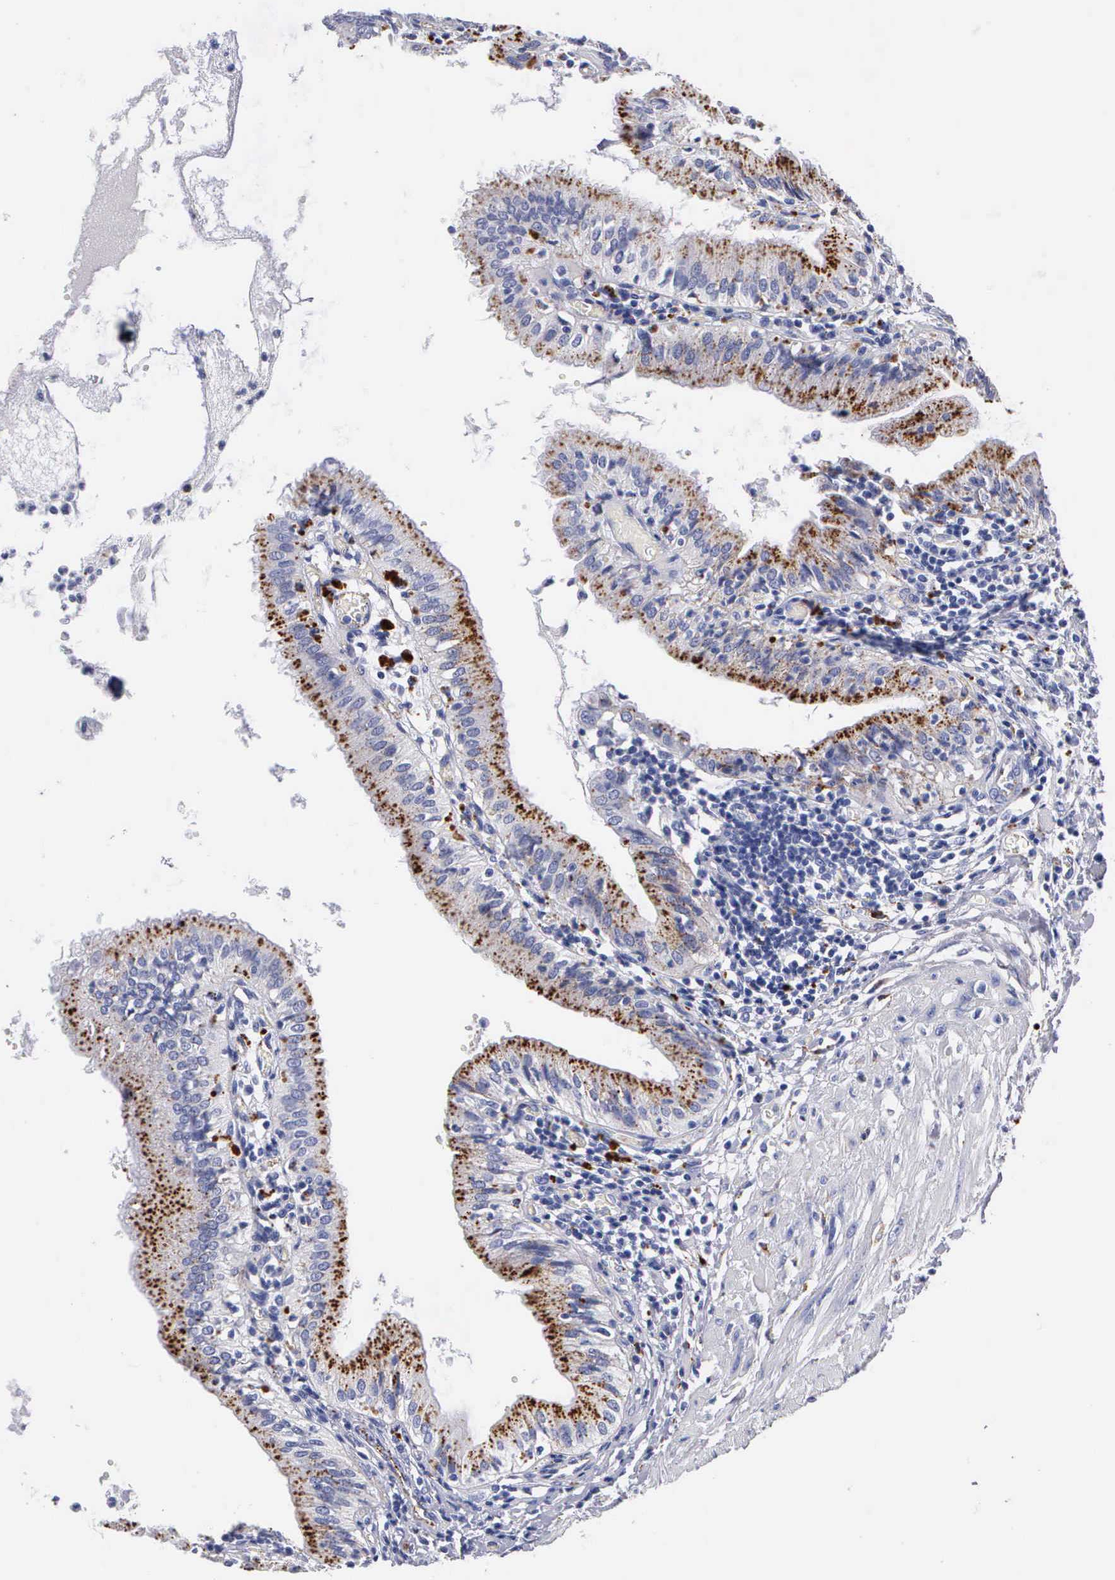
{"staining": {"intensity": "strong", "quantity": ">75%", "location": "cytoplasmic/membranous"}, "tissue": "gallbladder", "cell_type": "Glandular cells", "image_type": "normal", "snomed": [{"axis": "morphology", "description": "Normal tissue, NOS"}, {"axis": "topography", "description": "Gallbladder"}], "caption": "IHC histopathology image of benign gallbladder: gallbladder stained using IHC displays high levels of strong protein expression localized specifically in the cytoplasmic/membranous of glandular cells, appearing as a cytoplasmic/membranous brown color.", "gene": "CTSL", "patient": {"sex": "male", "age": 58}}